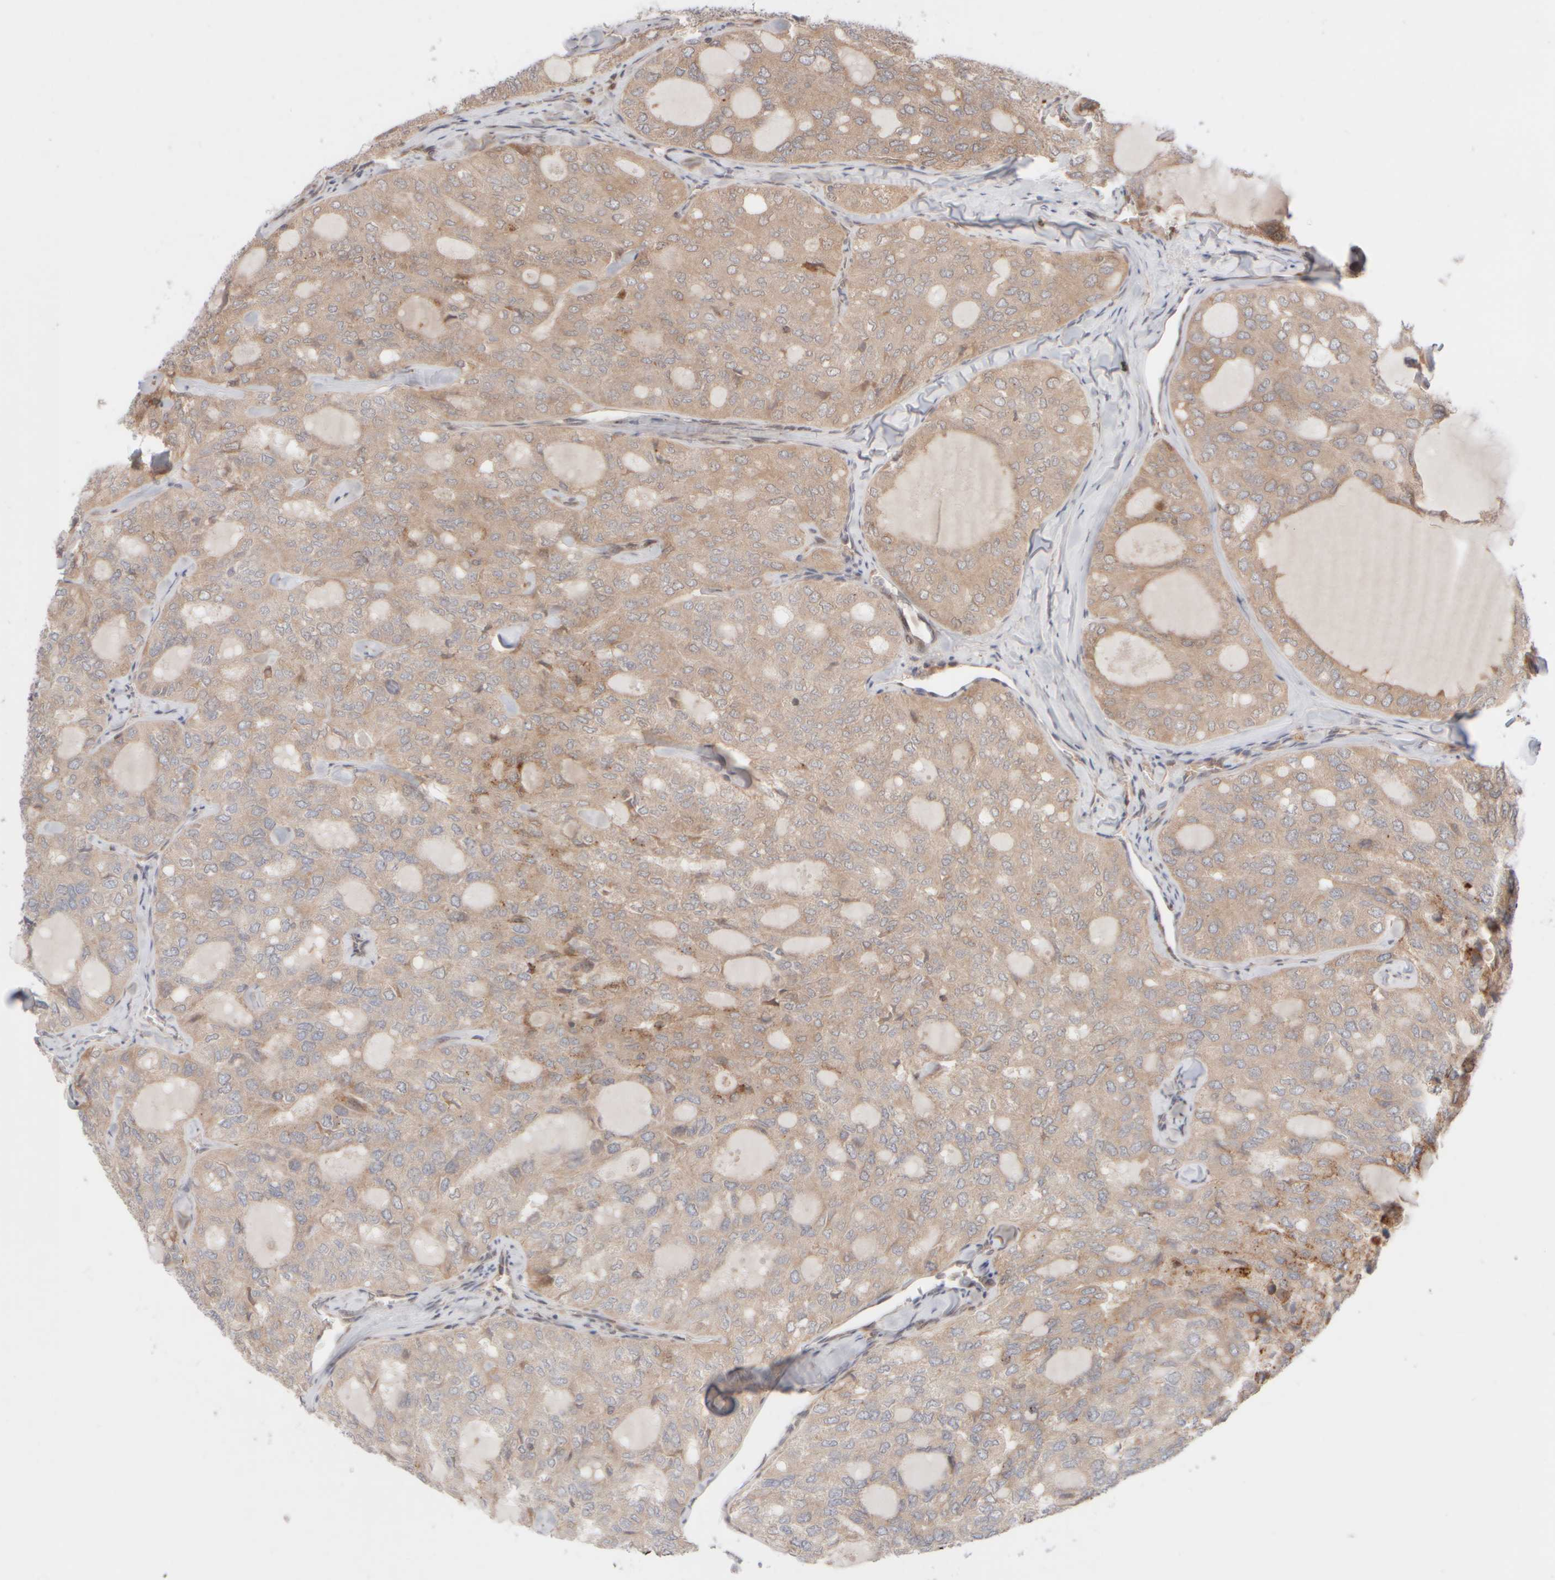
{"staining": {"intensity": "weak", "quantity": ">75%", "location": "cytoplasmic/membranous"}, "tissue": "thyroid cancer", "cell_type": "Tumor cells", "image_type": "cancer", "snomed": [{"axis": "morphology", "description": "Follicular adenoma carcinoma, NOS"}, {"axis": "topography", "description": "Thyroid gland"}], "caption": "Immunohistochemical staining of follicular adenoma carcinoma (thyroid) exhibits low levels of weak cytoplasmic/membranous staining in about >75% of tumor cells.", "gene": "GCN1", "patient": {"sex": "male", "age": 75}}